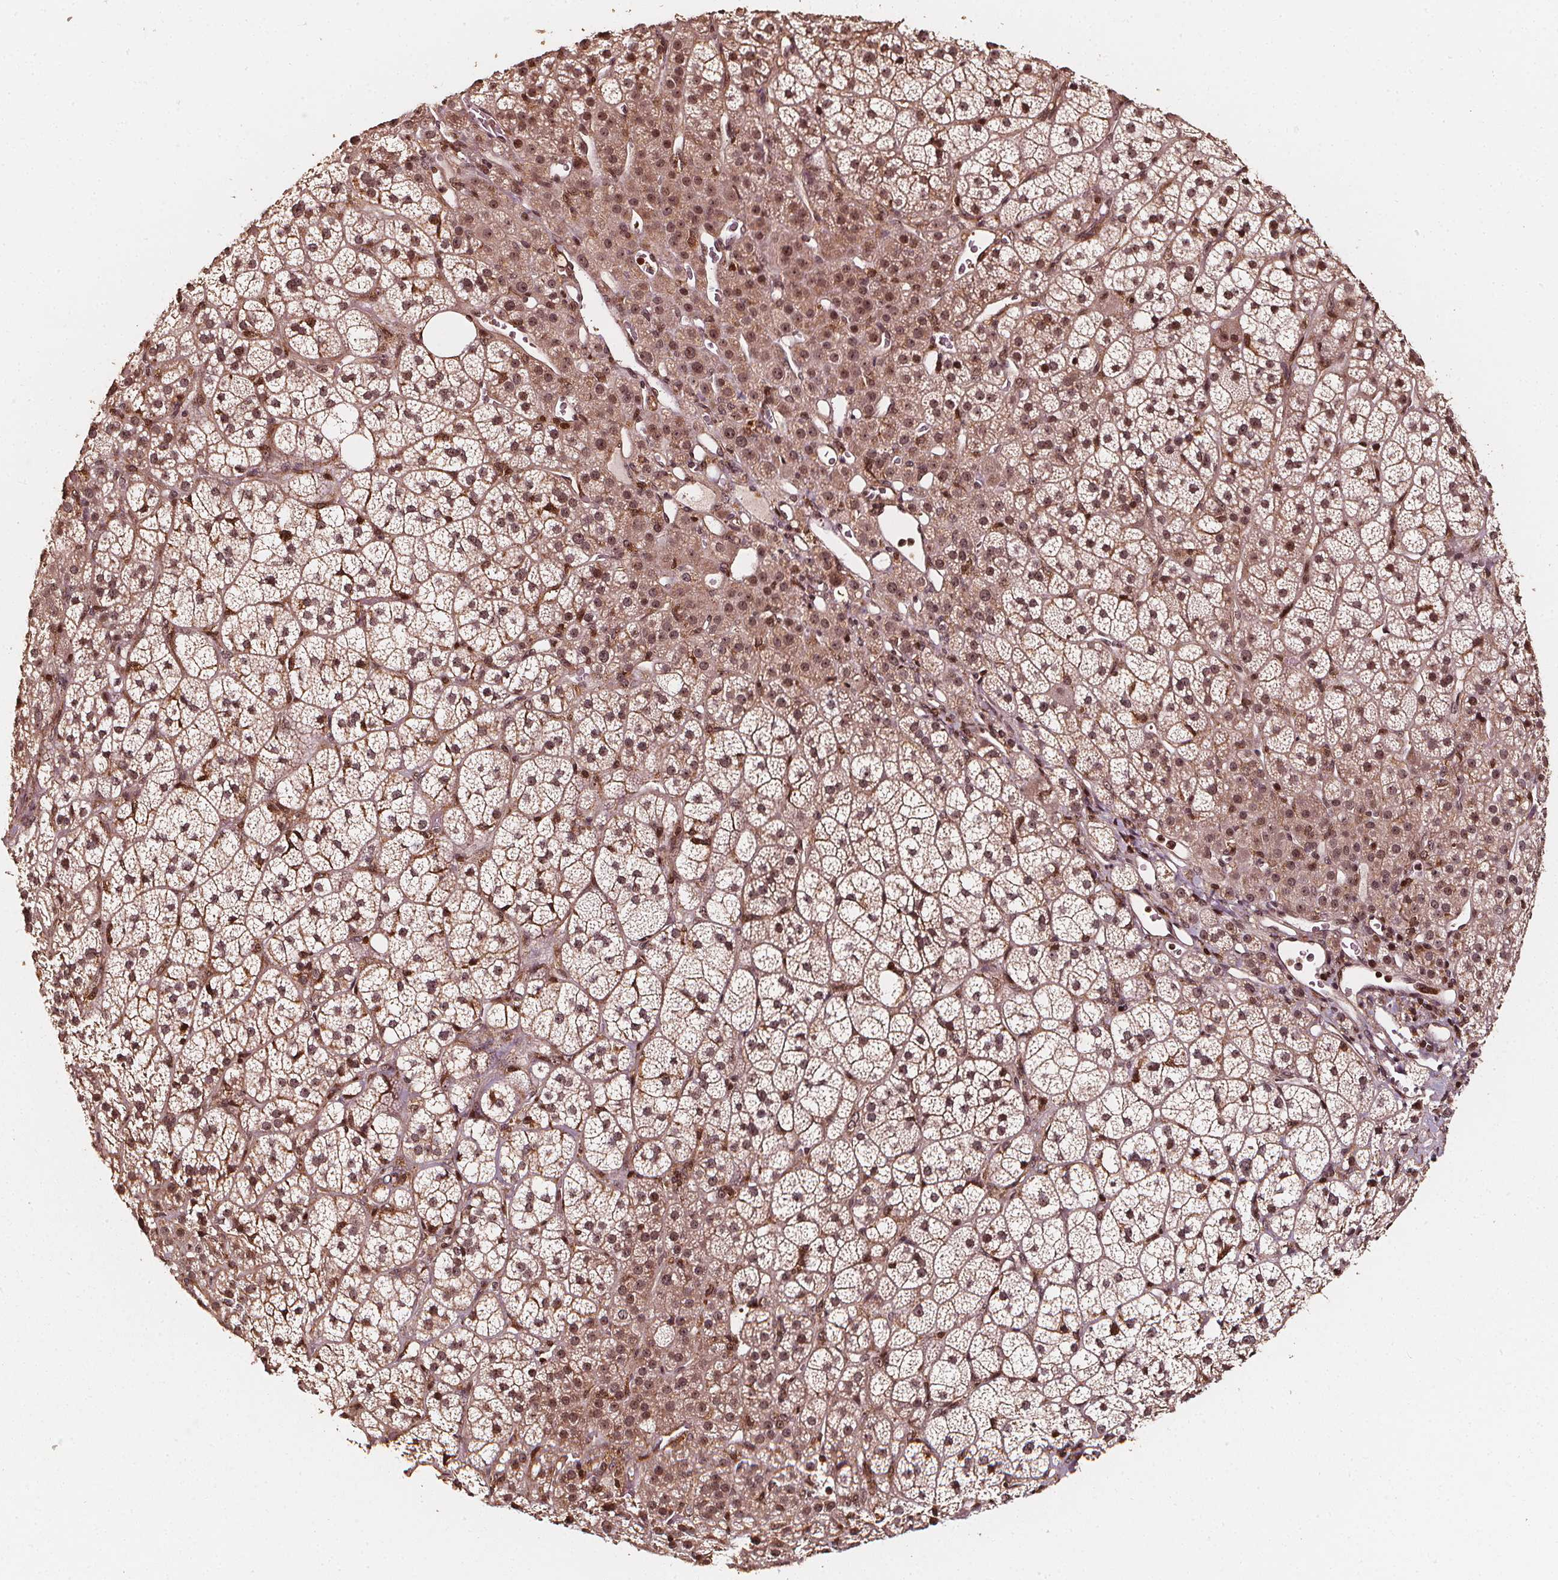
{"staining": {"intensity": "strong", "quantity": "25%-75%", "location": "cytoplasmic/membranous,nuclear"}, "tissue": "adrenal gland", "cell_type": "Glandular cells", "image_type": "normal", "snomed": [{"axis": "morphology", "description": "Normal tissue, NOS"}, {"axis": "topography", "description": "Adrenal gland"}], "caption": "Brown immunohistochemical staining in normal adrenal gland demonstrates strong cytoplasmic/membranous,nuclear staining in about 25%-75% of glandular cells. (IHC, brightfield microscopy, high magnification).", "gene": "EXOSC9", "patient": {"sex": "female", "age": 60}}